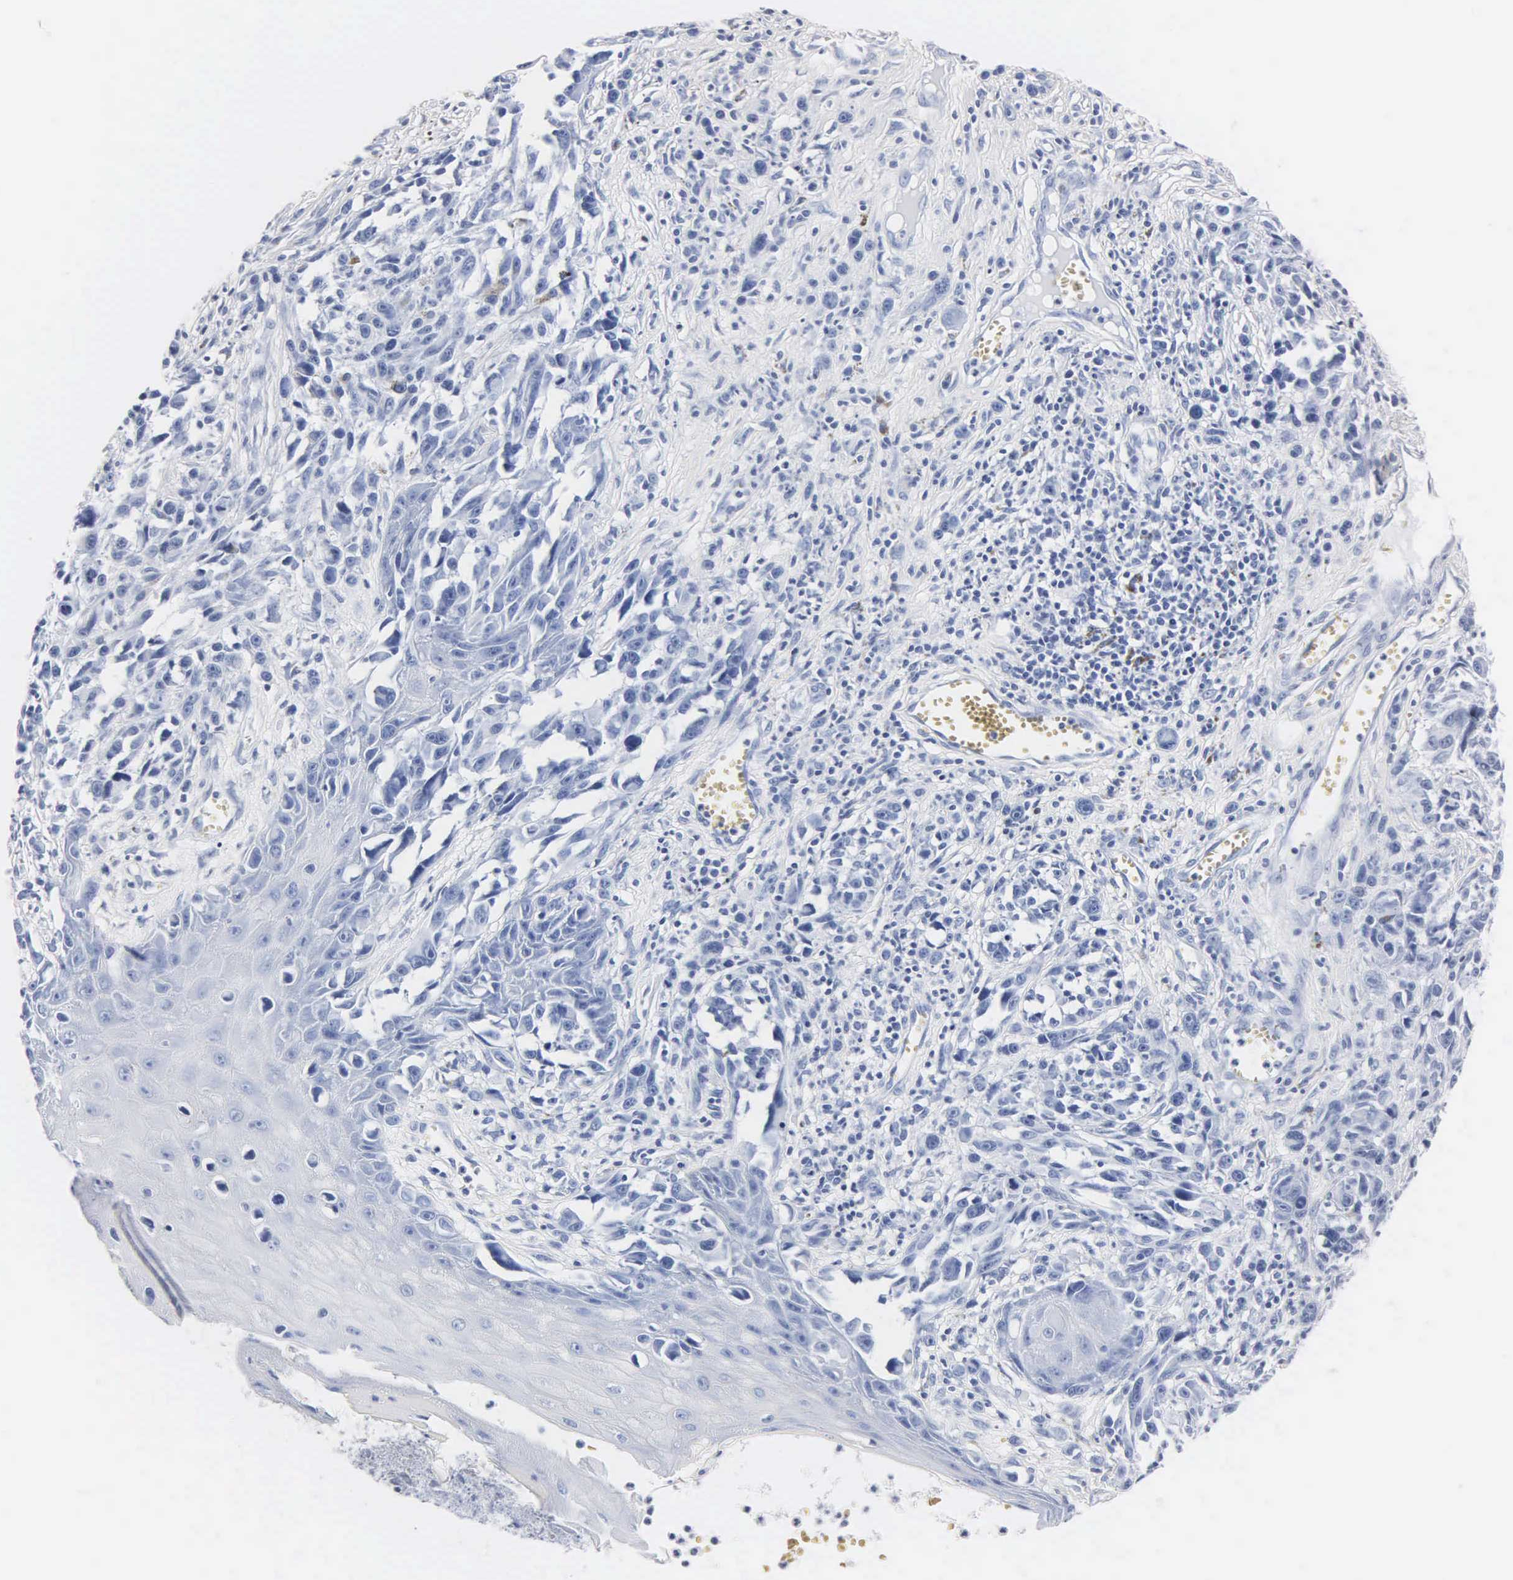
{"staining": {"intensity": "negative", "quantity": "none", "location": "none"}, "tissue": "melanoma", "cell_type": "Tumor cells", "image_type": "cancer", "snomed": [{"axis": "morphology", "description": "Malignant melanoma, NOS"}, {"axis": "topography", "description": "Skin"}], "caption": "Micrograph shows no protein staining in tumor cells of melanoma tissue. (IHC, brightfield microscopy, high magnification).", "gene": "MB", "patient": {"sex": "female", "age": 82}}